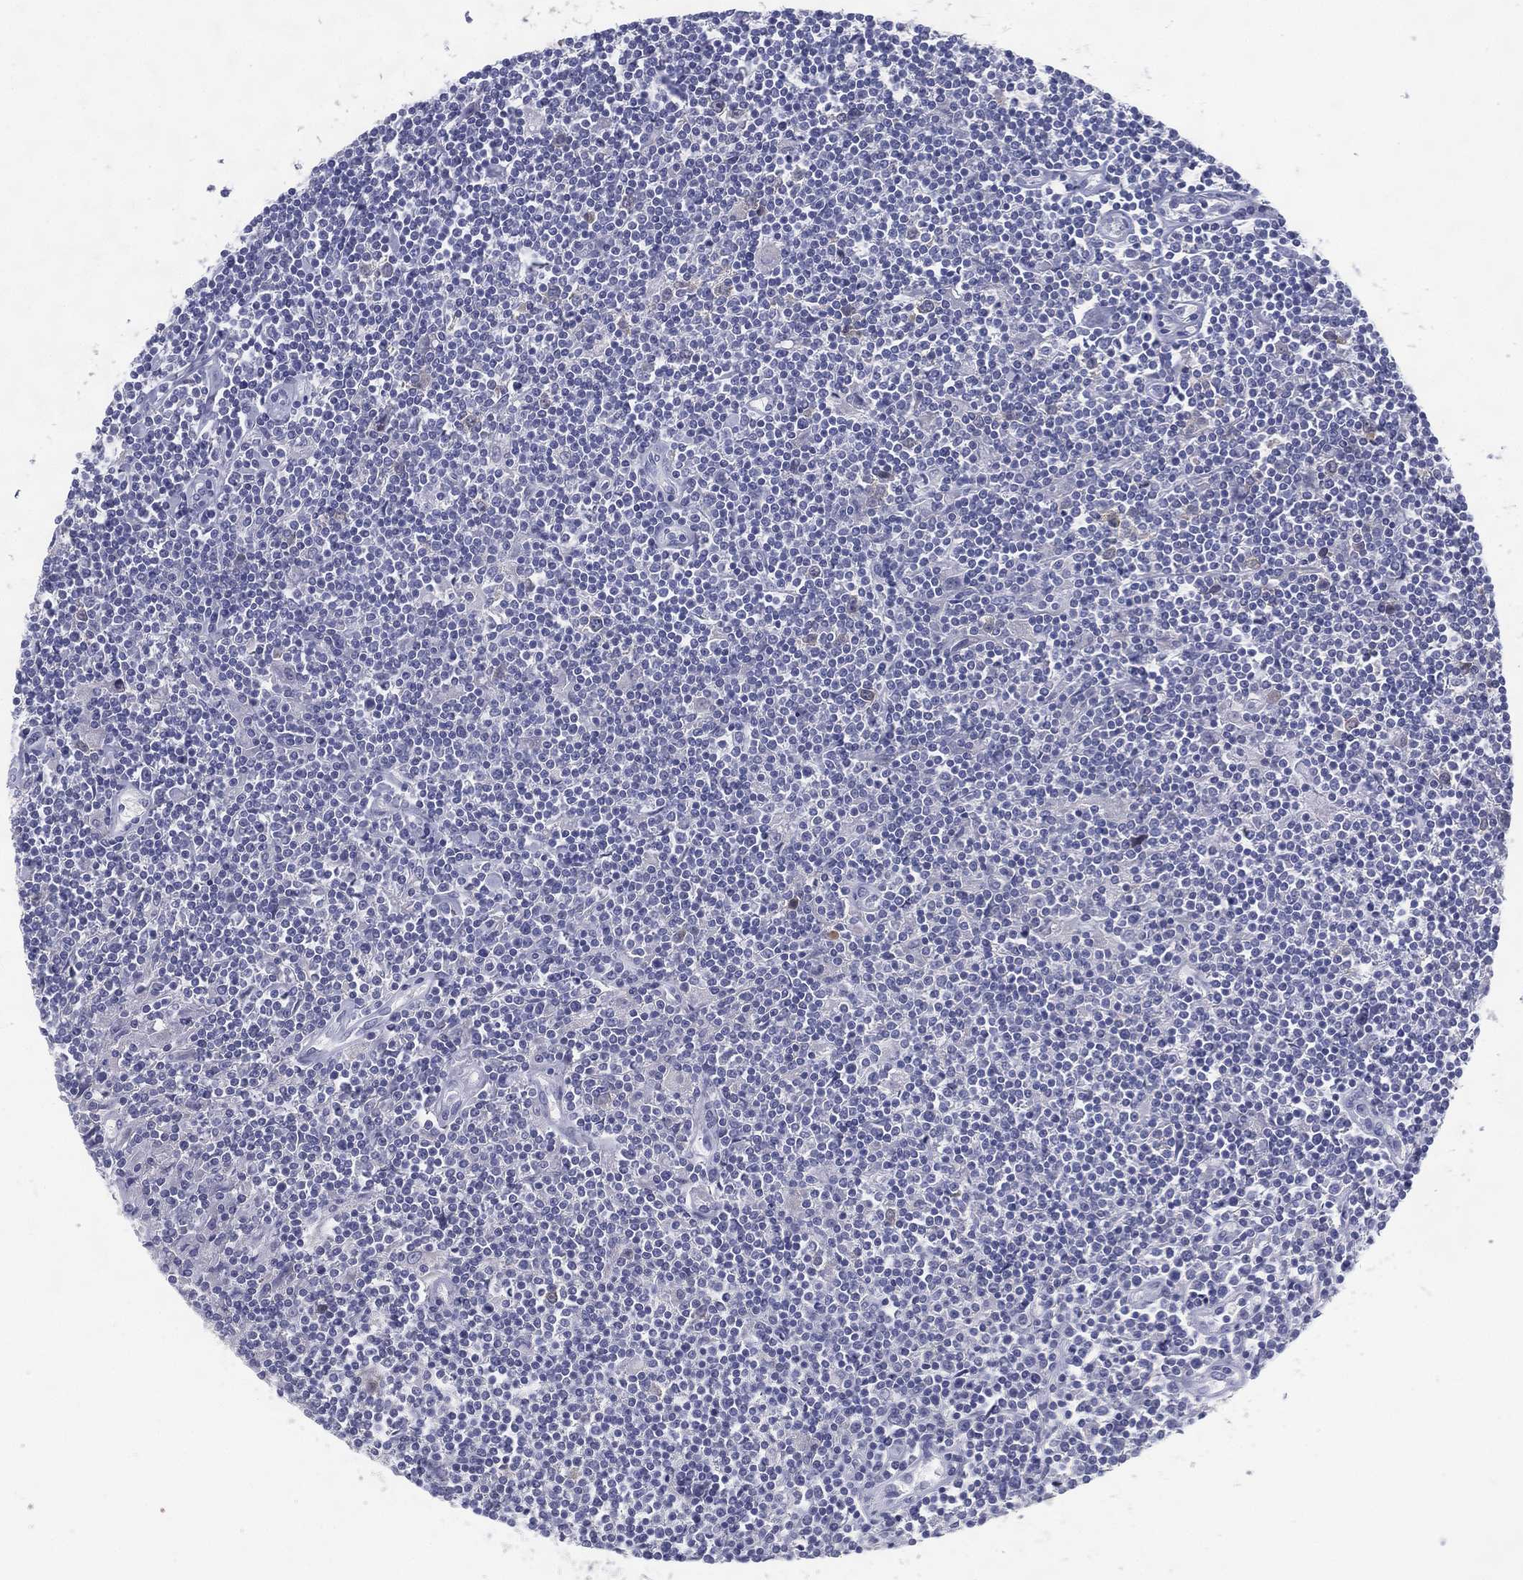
{"staining": {"intensity": "negative", "quantity": "none", "location": "none"}, "tissue": "lymphoma", "cell_type": "Tumor cells", "image_type": "cancer", "snomed": [{"axis": "morphology", "description": "Hodgkin's disease, NOS"}, {"axis": "topography", "description": "Lymph node"}], "caption": "Human lymphoma stained for a protein using IHC reveals no staining in tumor cells.", "gene": "RGS13", "patient": {"sex": "male", "age": 40}}